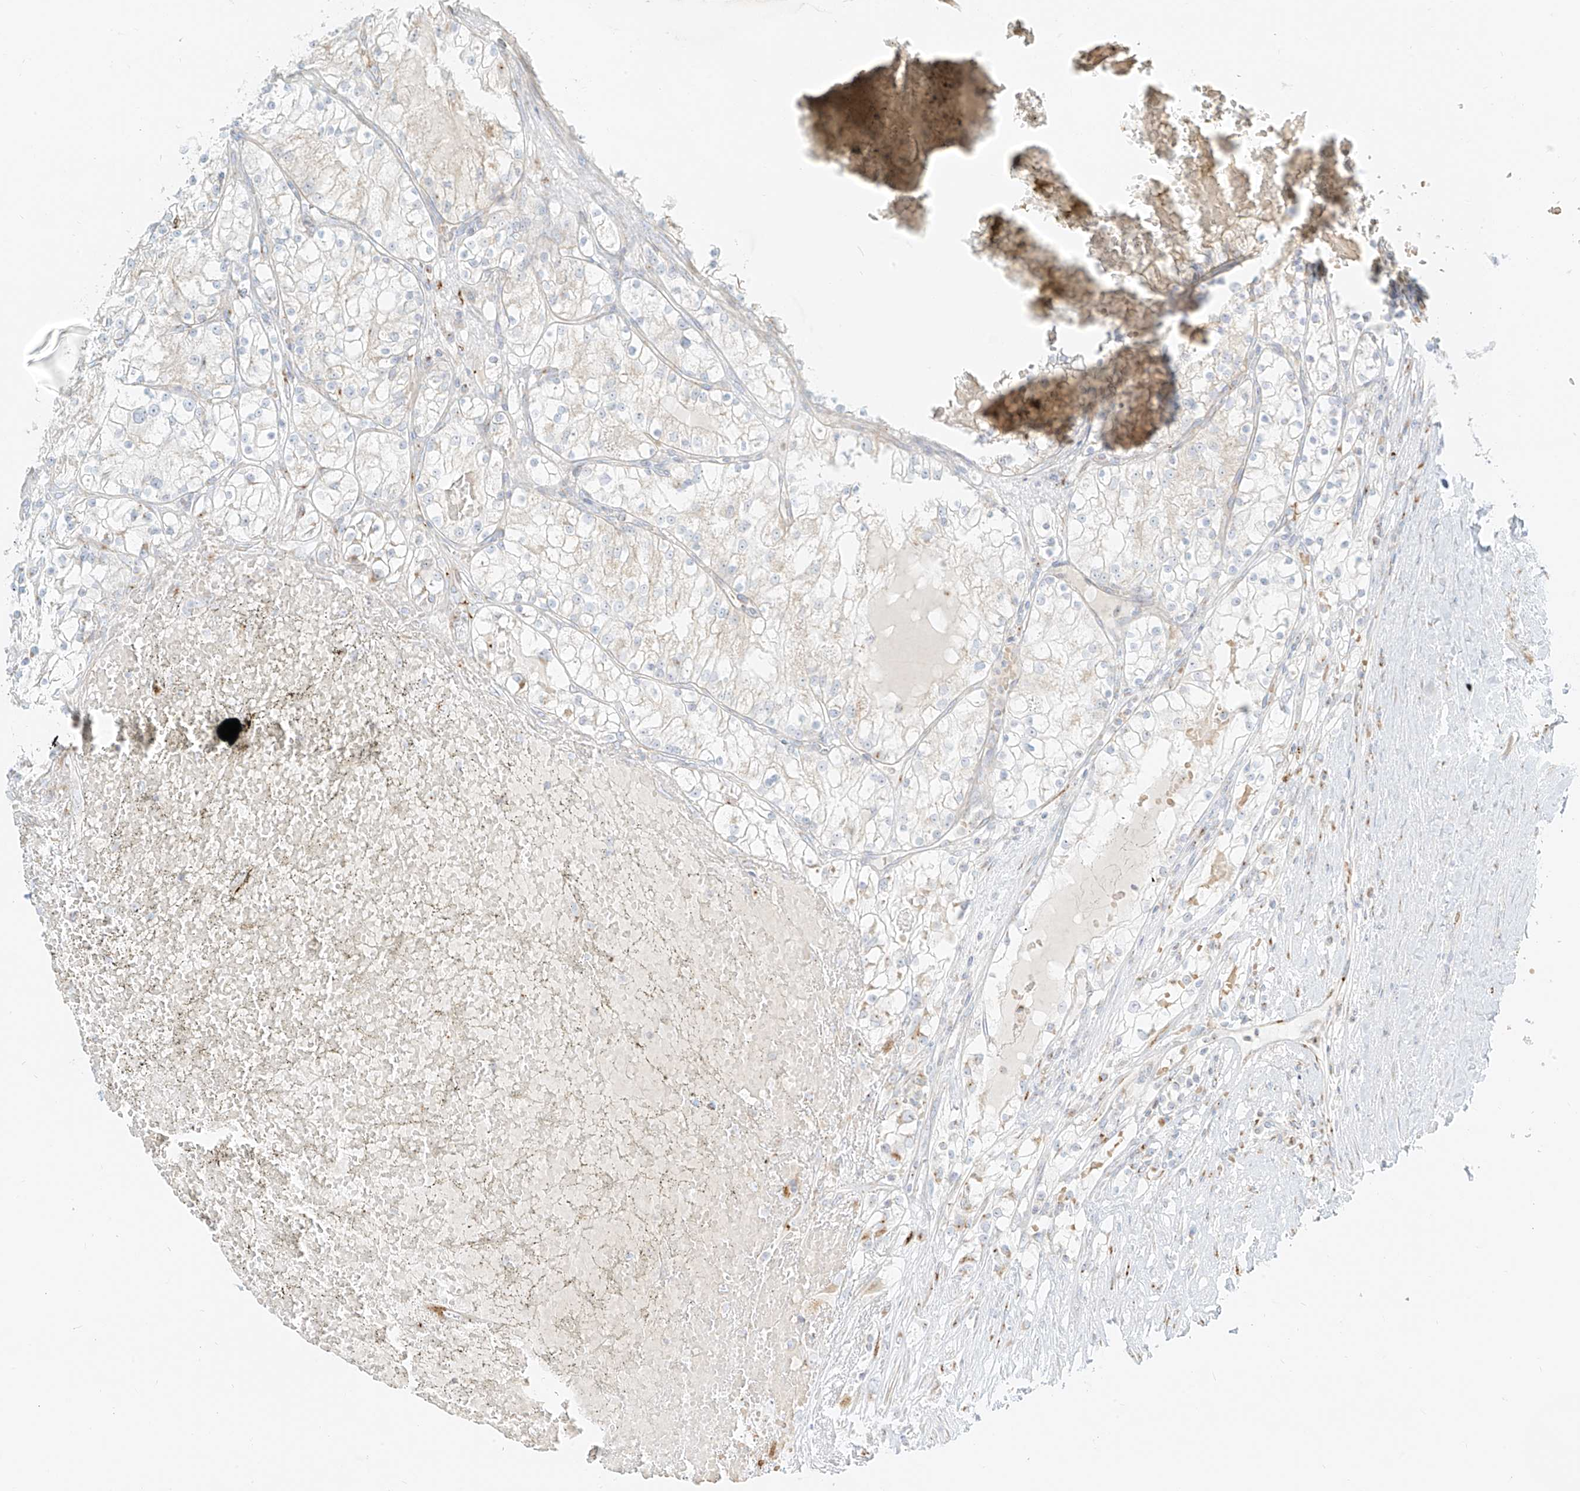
{"staining": {"intensity": "negative", "quantity": "none", "location": "none"}, "tissue": "renal cancer", "cell_type": "Tumor cells", "image_type": "cancer", "snomed": [{"axis": "morphology", "description": "Normal tissue, NOS"}, {"axis": "morphology", "description": "Adenocarcinoma, NOS"}, {"axis": "topography", "description": "Kidney"}], "caption": "Histopathology image shows no protein expression in tumor cells of renal cancer (adenocarcinoma) tissue. (Stains: DAB IHC with hematoxylin counter stain, Microscopy: brightfield microscopy at high magnification).", "gene": "TMEM87B", "patient": {"sex": "male", "age": 68}}